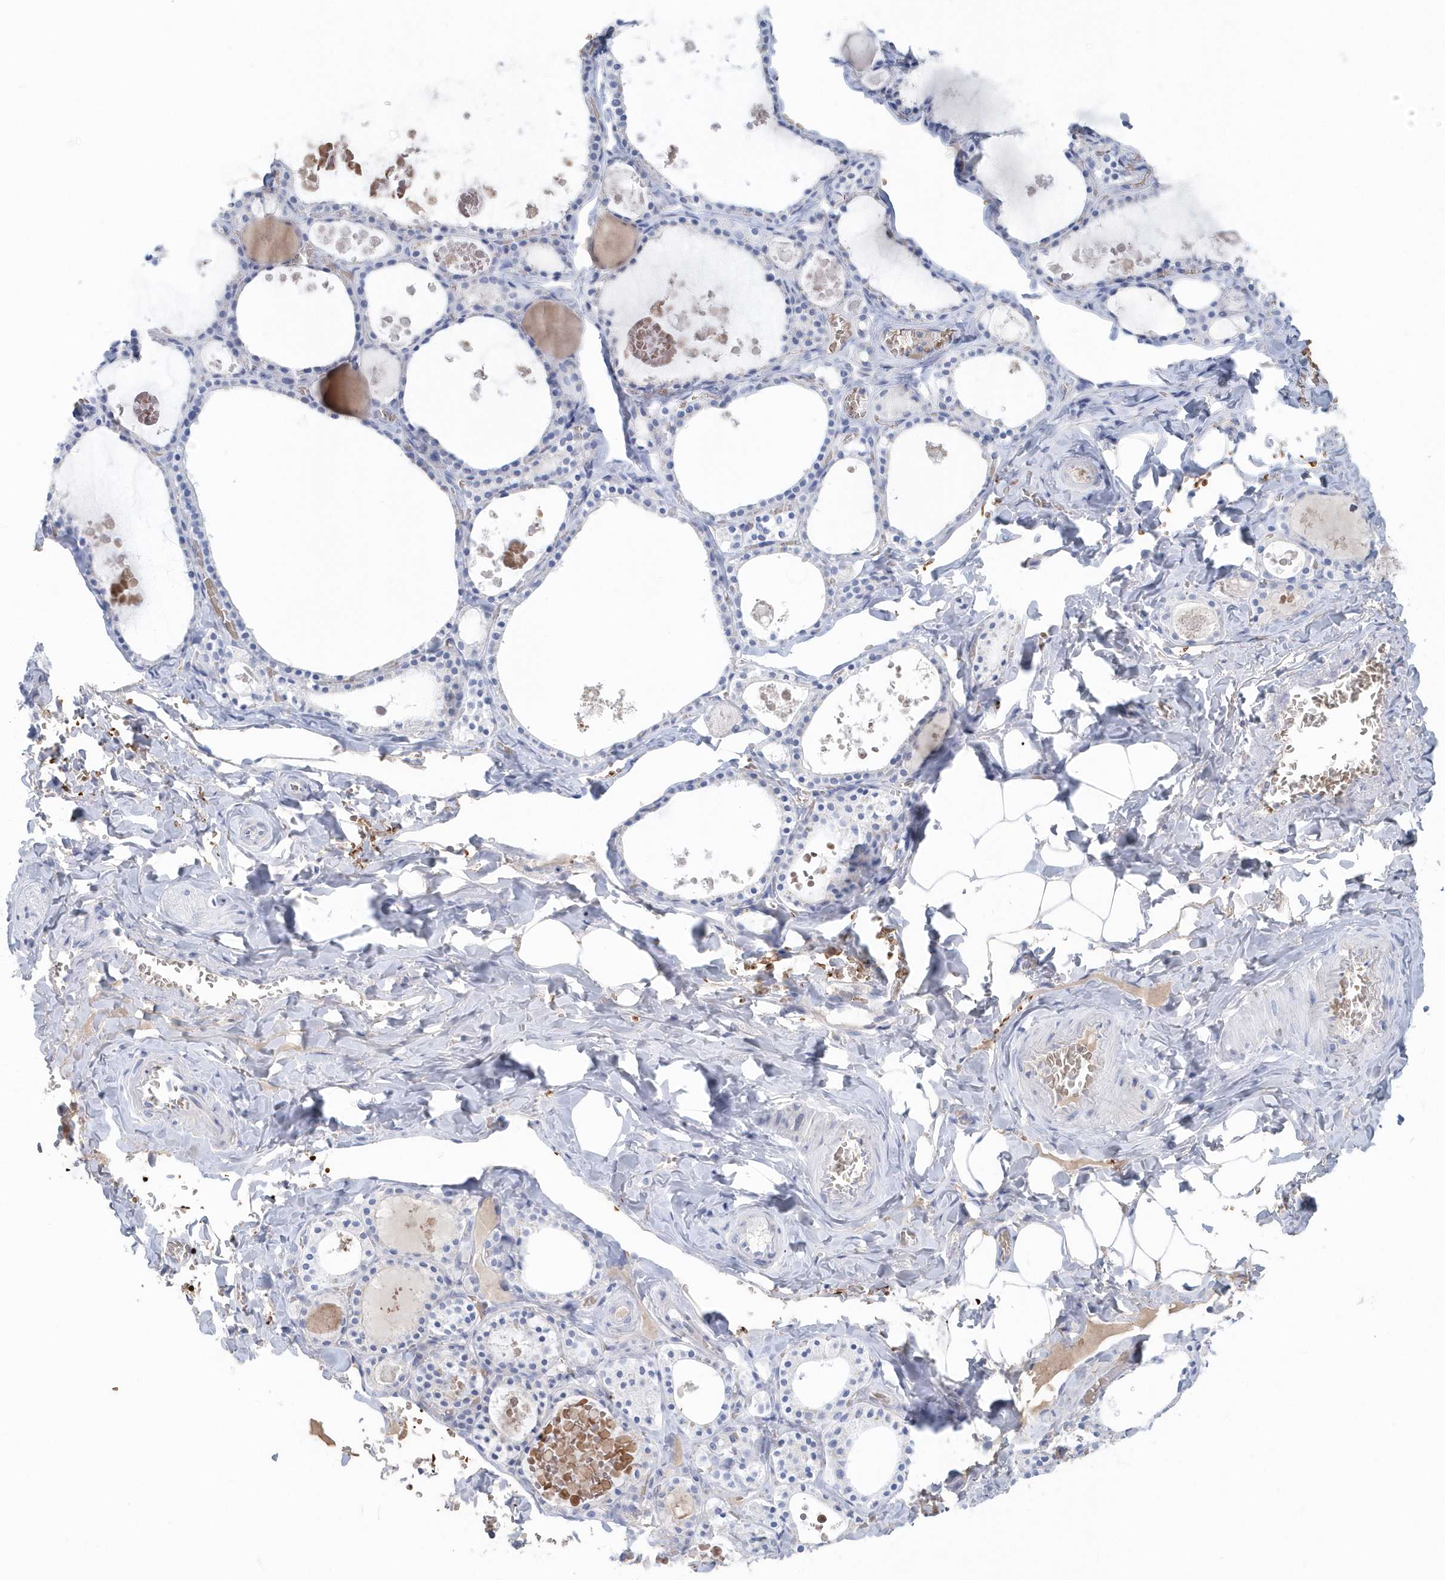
{"staining": {"intensity": "negative", "quantity": "none", "location": "none"}, "tissue": "thyroid gland", "cell_type": "Glandular cells", "image_type": "normal", "snomed": [{"axis": "morphology", "description": "Normal tissue, NOS"}, {"axis": "topography", "description": "Thyroid gland"}], "caption": "High power microscopy histopathology image of an IHC photomicrograph of normal thyroid gland, revealing no significant positivity in glandular cells.", "gene": "HBA2", "patient": {"sex": "male", "age": 56}}